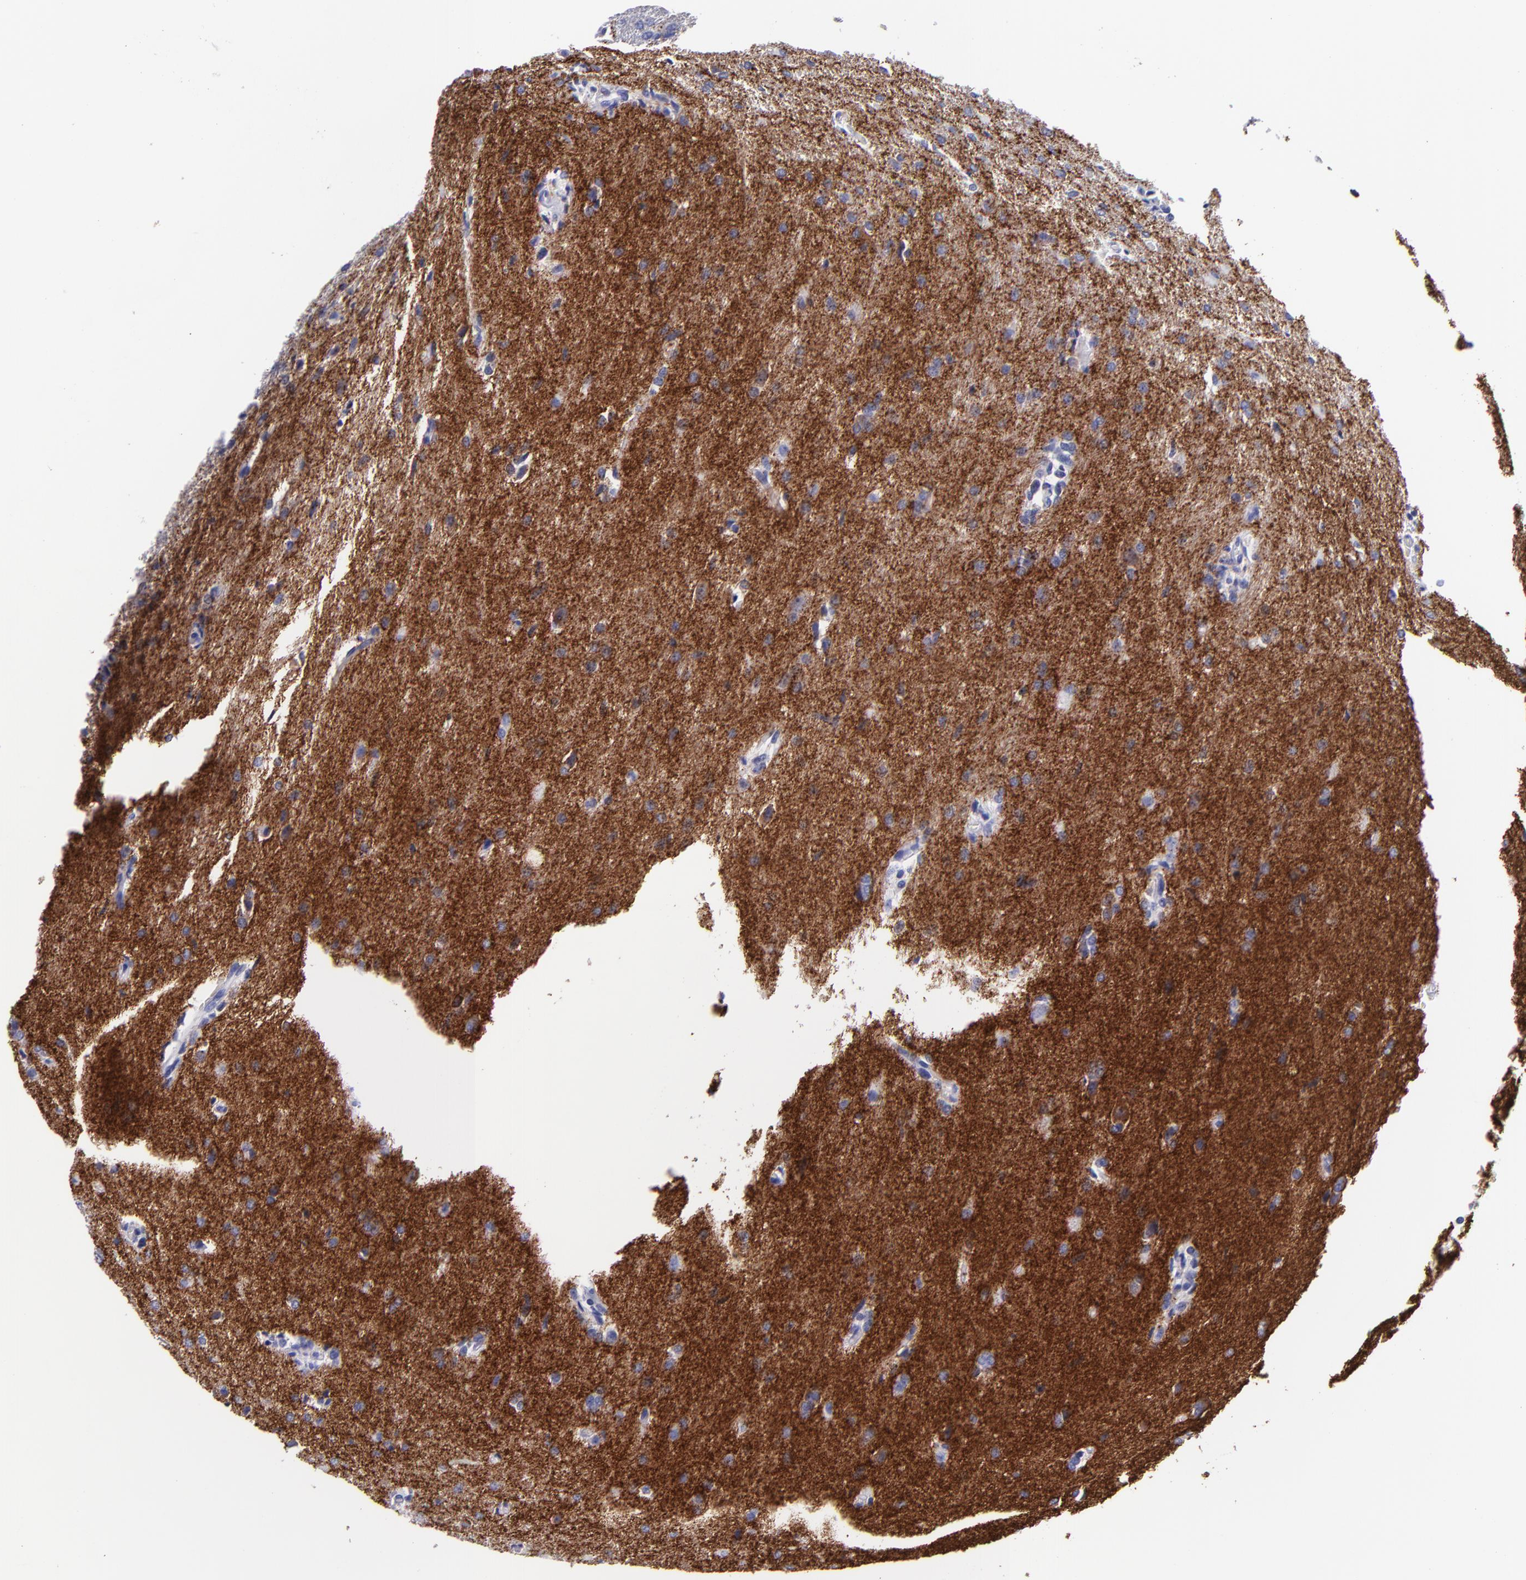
{"staining": {"intensity": "strong", "quantity": ">75%", "location": "cytoplasmic/membranous"}, "tissue": "glioma", "cell_type": "Tumor cells", "image_type": "cancer", "snomed": [{"axis": "morphology", "description": "Glioma, malignant, High grade"}, {"axis": "topography", "description": "Brain"}], "caption": "Immunohistochemical staining of human malignant glioma (high-grade) demonstrates high levels of strong cytoplasmic/membranous protein positivity in approximately >75% of tumor cells.", "gene": "SV2A", "patient": {"sex": "male", "age": 68}}